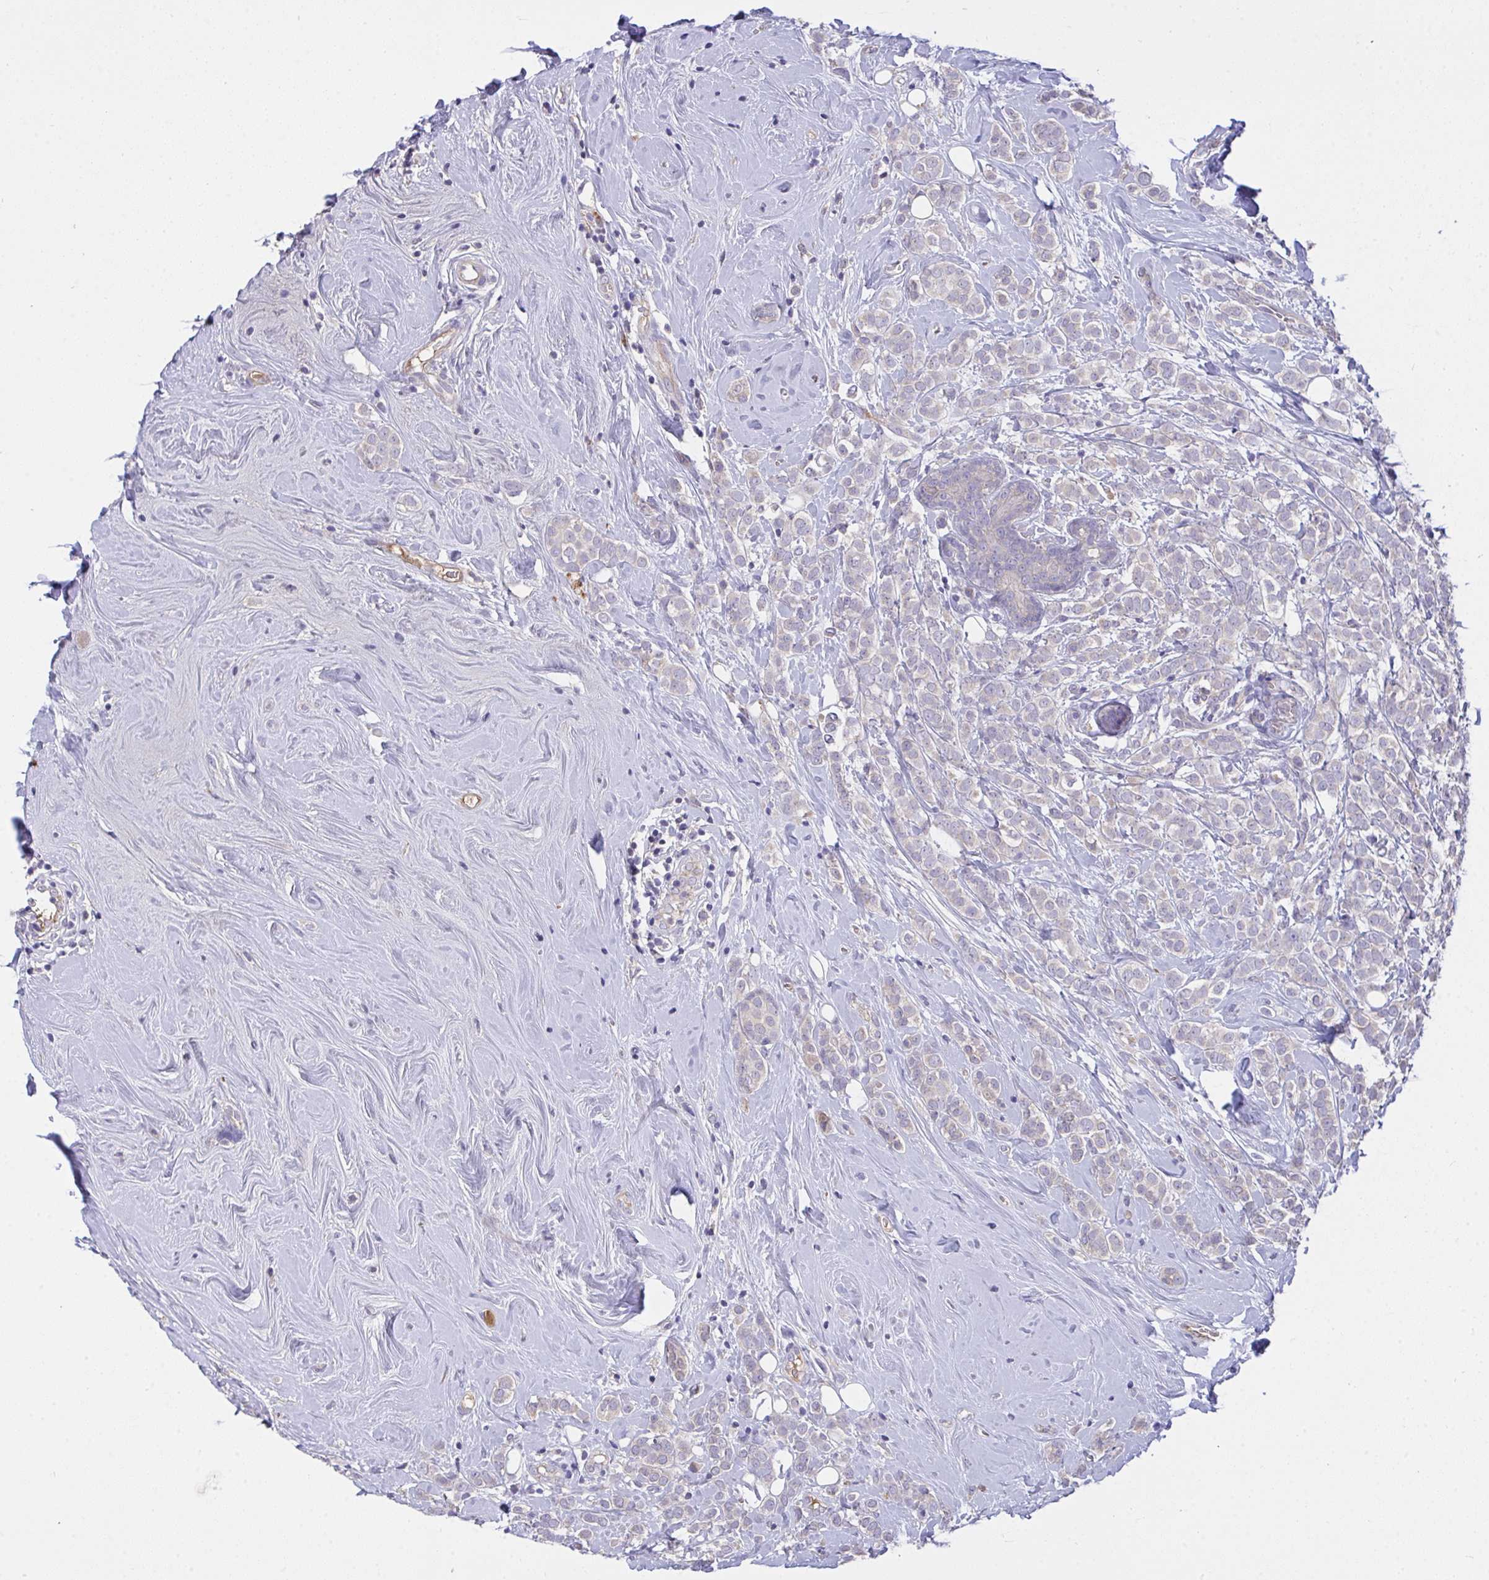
{"staining": {"intensity": "negative", "quantity": "none", "location": "none"}, "tissue": "breast cancer", "cell_type": "Tumor cells", "image_type": "cancer", "snomed": [{"axis": "morphology", "description": "Lobular carcinoma"}, {"axis": "topography", "description": "Breast"}], "caption": "Human breast lobular carcinoma stained for a protein using immunohistochemistry shows no expression in tumor cells.", "gene": "ZNF581", "patient": {"sex": "female", "age": 49}}